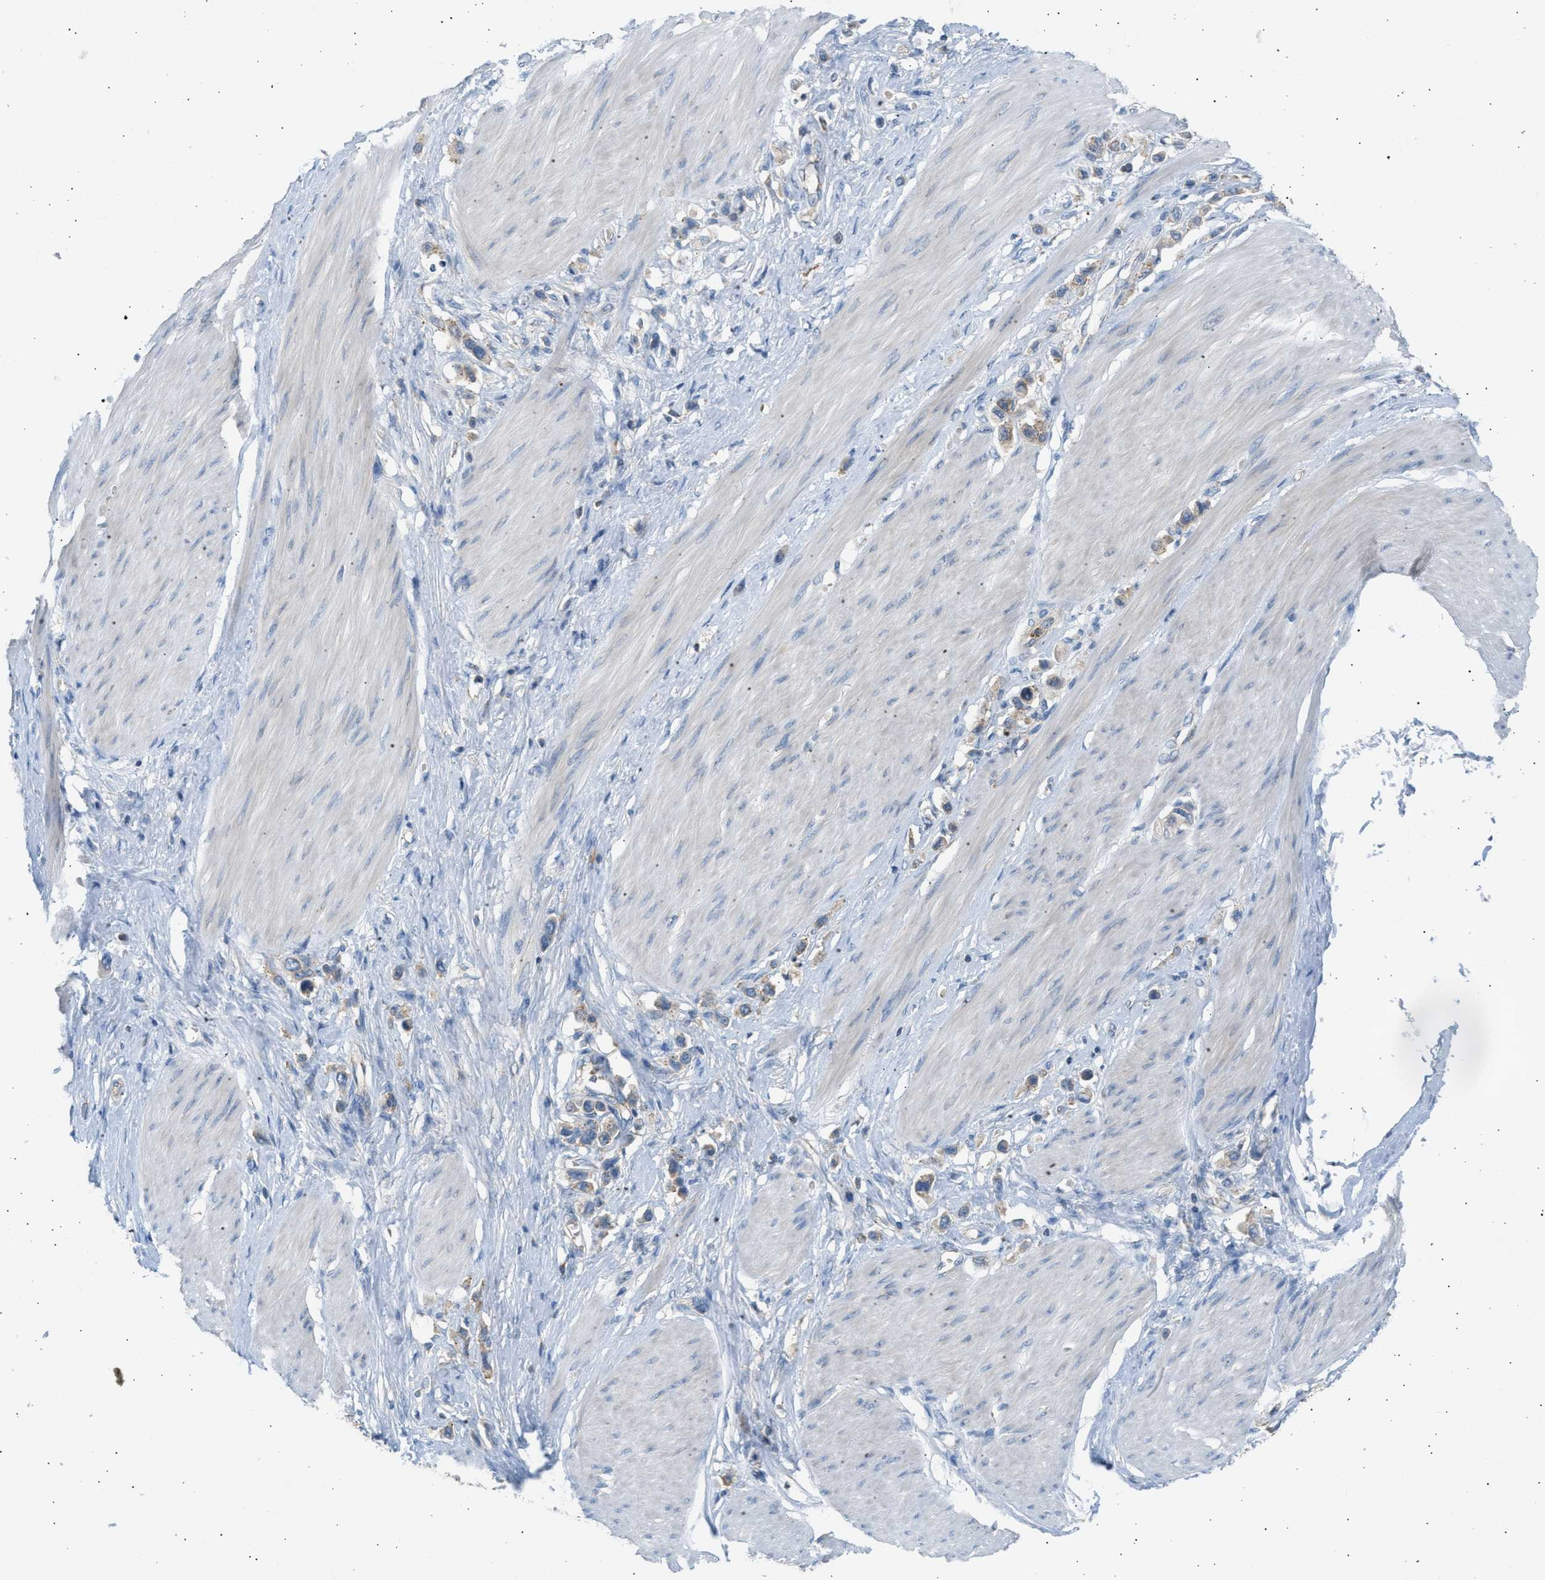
{"staining": {"intensity": "weak", "quantity": ">75%", "location": "cytoplasmic/membranous"}, "tissue": "stomach cancer", "cell_type": "Tumor cells", "image_type": "cancer", "snomed": [{"axis": "morphology", "description": "Adenocarcinoma, NOS"}, {"axis": "topography", "description": "Stomach"}], "caption": "Stomach cancer (adenocarcinoma) stained for a protein displays weak cytoplasmic/membranous positivity in tumor cells. The protein of interest is shown in brown color, while the nuclei are stained blue.", "gene": "TRIM50", "patient": {"sex": "female", "age": 65}}